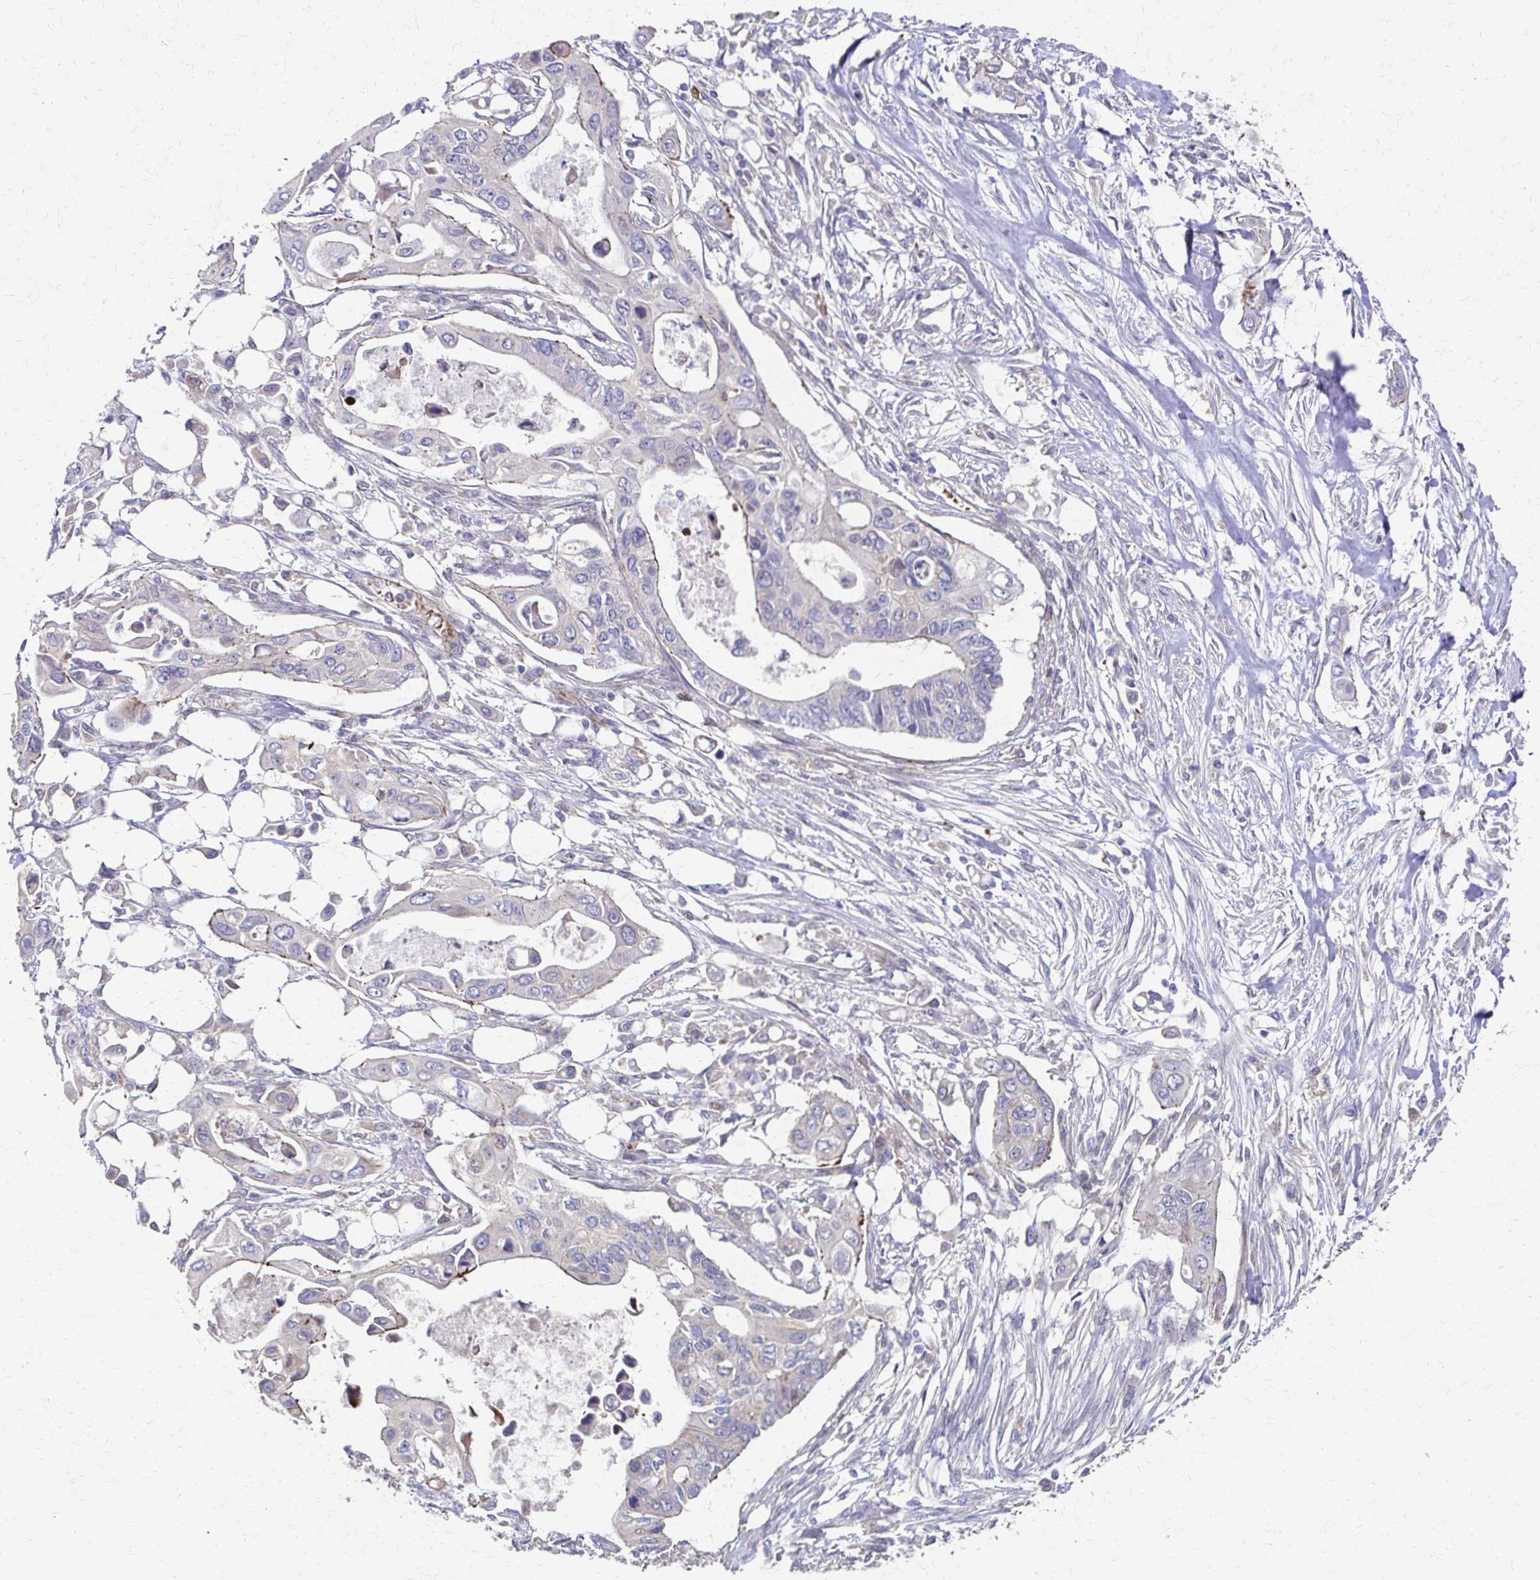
{"staining": {"intensity": "negative", "quantity": "none", "location": "none"}, "tissue": "pancreatic cancer", "cell_type": "Tumor cells", "image_type": "cancer", "snomed": [{"axis": "morphology", "description": "Adenocarcinoma, NOS"}, {"axis": "topography", "description": "Pancreas"}], "caption": "IHC photomicrograph of pancreatic adenocarcinoma stained for a protein (brown), which demonstrates no expression in tumor cells.", "gene": "SKA2", "patient": {"sex": "female", "age": 63}}